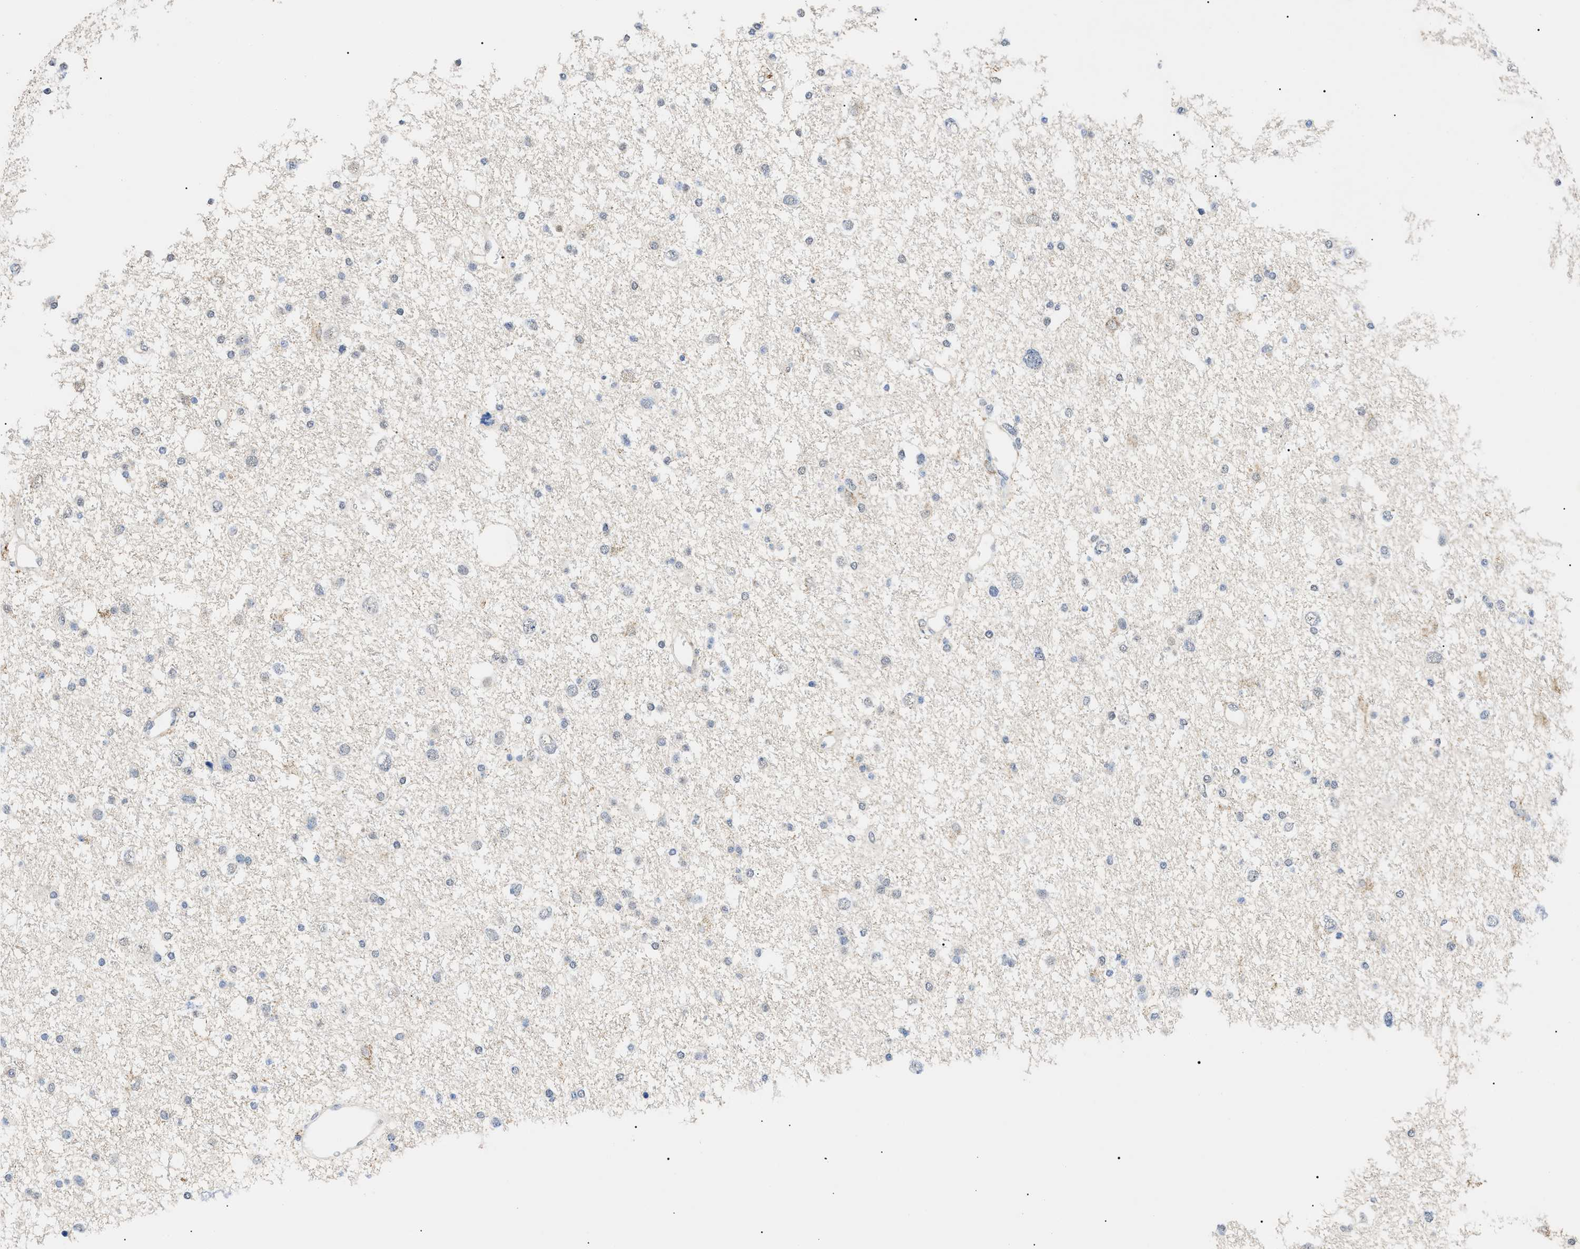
{"staining": {"intensity": "negative", "quantity": "none", "location": "none"}, "tissue": "glioma", "cell_type": "Tumor cells", "image_type": "cancer", "snomed": [{"axis": "morphology", "description": "Glioma, malignant, Low grade"}, {"axis": "topography", "description": "Brain"}], "caption": "This is a micrograph of immunohistochemistry (IHC) staining of glioma, which shows no expression in tumor cells. (Immunohistochemistry, brightfield microscopy, high magnification).", "gene": "SFXN5", "patient": {"sex": "female", "age": 37}}